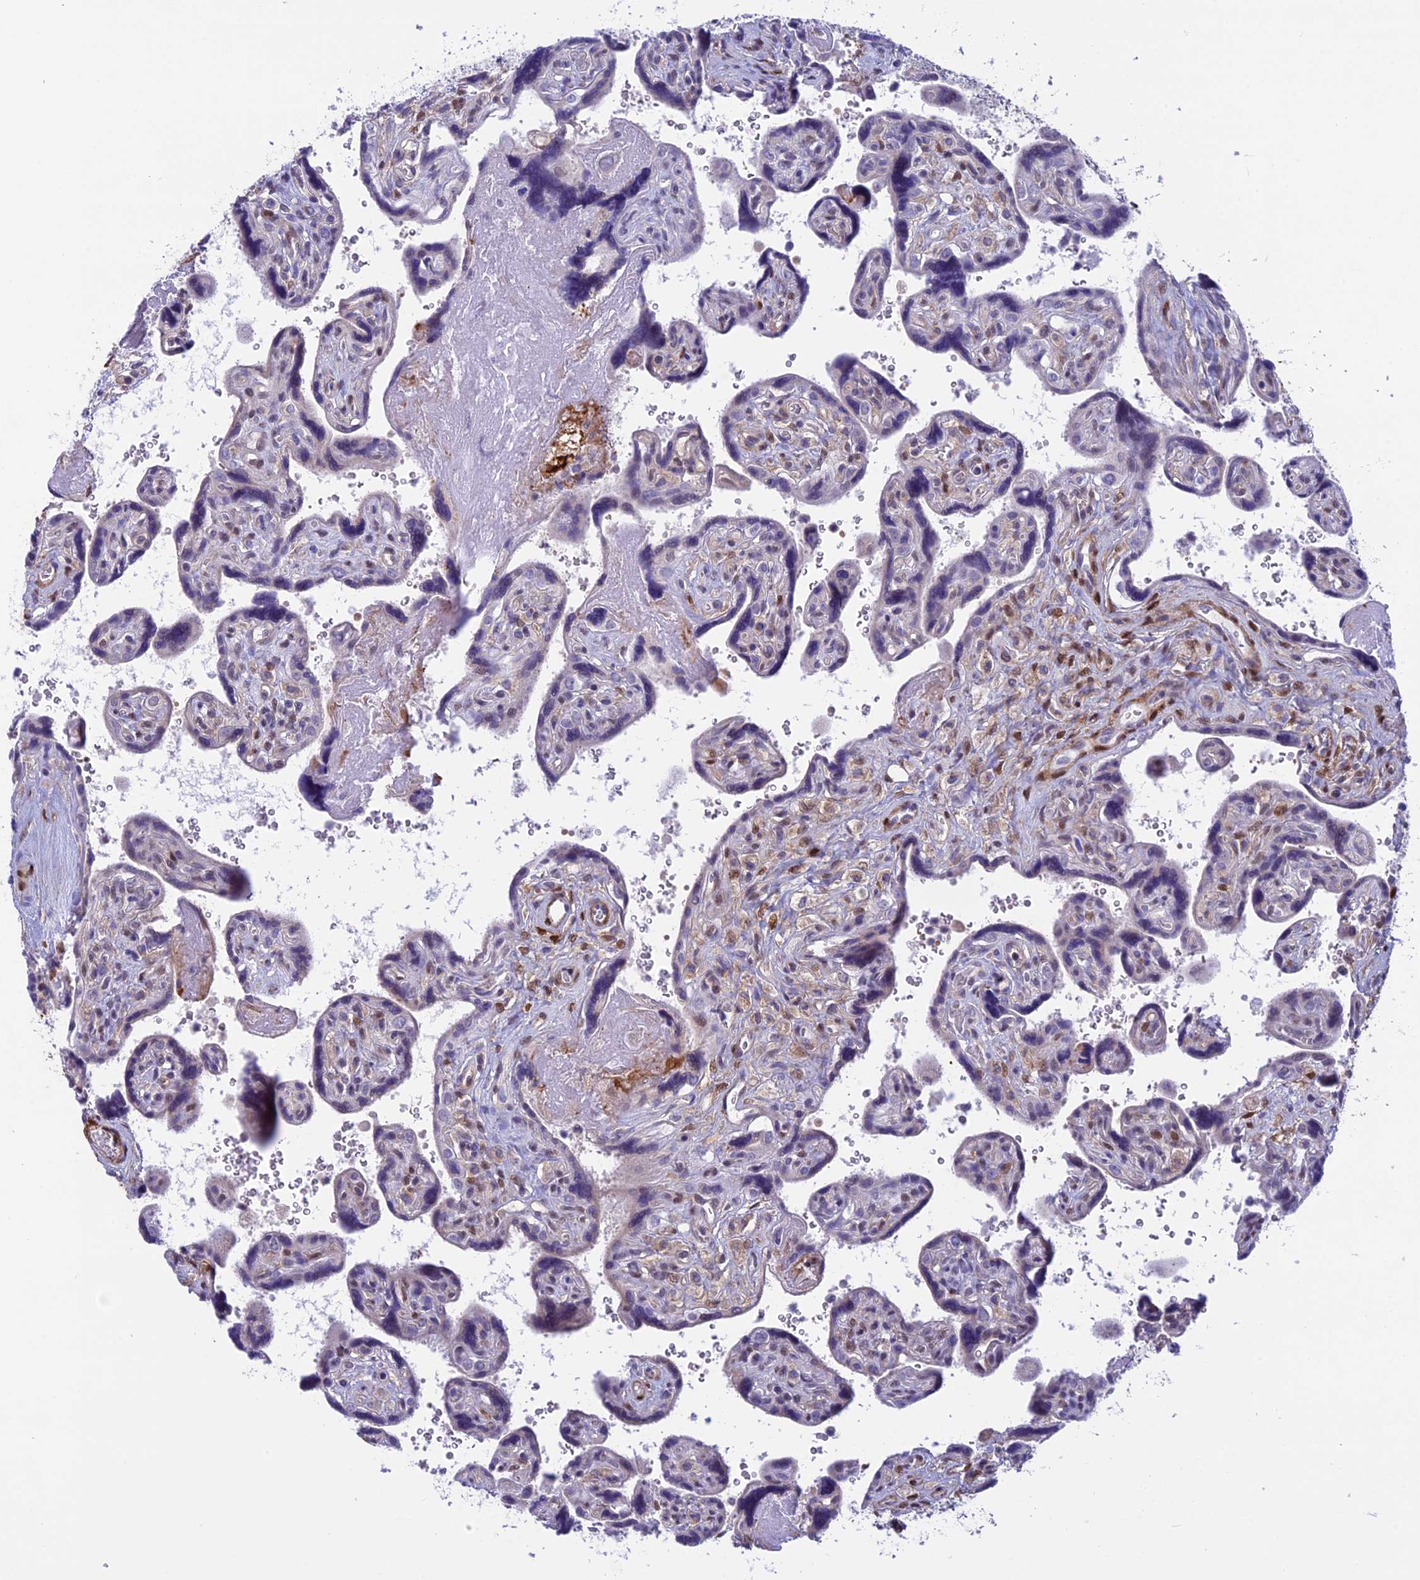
{"staining": {"intensity": "negative", "quantity": "none", "location": "none"}, "tissue": "placenta", "cell_type": "Trophoblastic cells", "image_type": "normal", "snomed": [{"axis": "morphology", "description": "Normal tissue, NOS"}, {"axis": "topography", "description": "Placenta"}], "caption": "High magnification brightfield microscopy of unremarkable placenta stained with DAB (3,3'-diaminobenzidine) (brown) and counterstained with hematoxylin (blue): trophoblastic cells show no significant expression. (DAB immunohistochemistry, high magnification).", "gene": "IGSF6", "patient": {"sex": "female", "age": 39}}